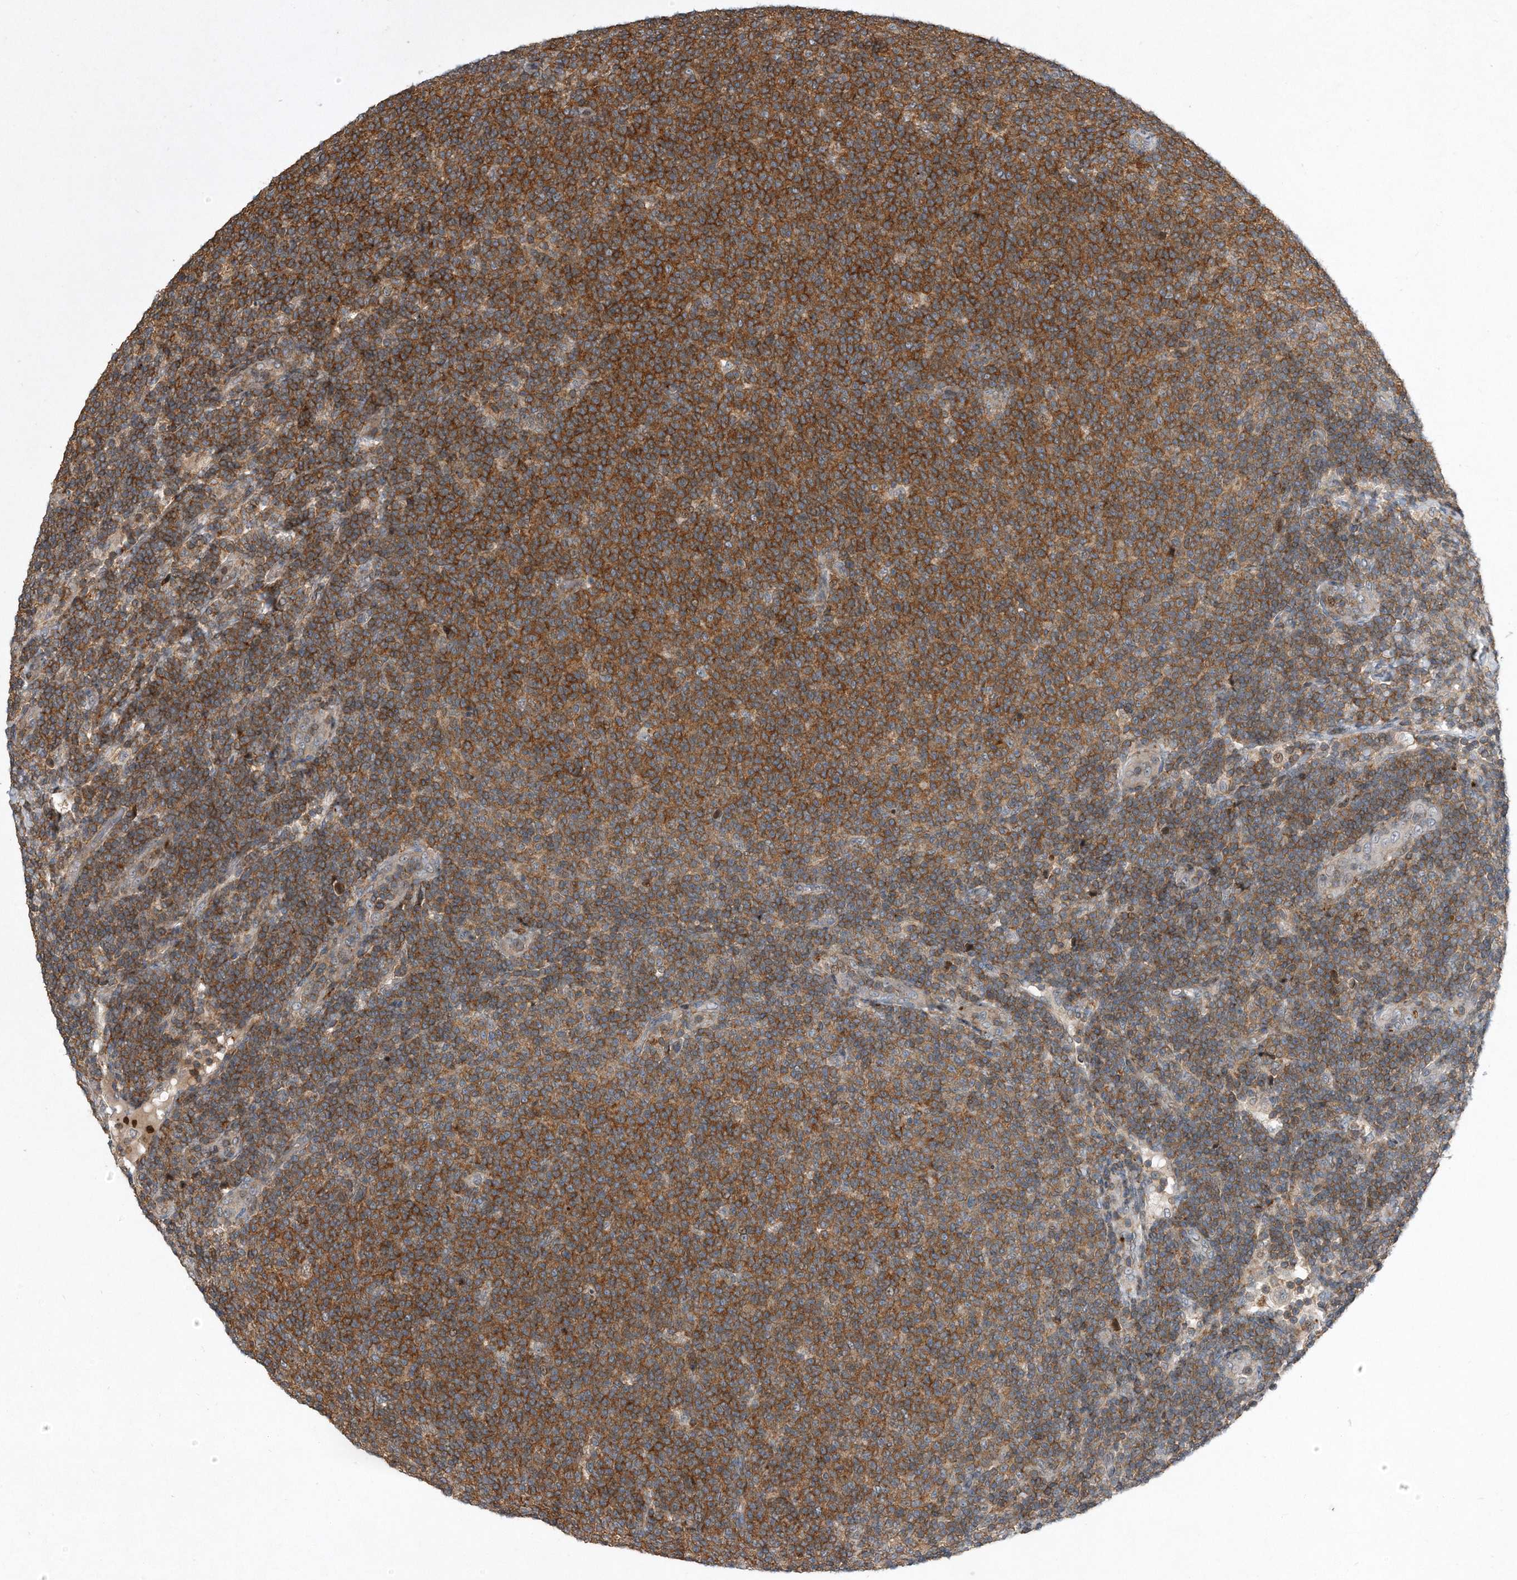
{"staining": {"intensity": "strong", "quantity": "25%-75%", "location": "cytoplasmic/membranous"}, "tissue": "lymphoma", "cell_type": "Tumor cells", "image_type": "cancer", "snomed": [{"axis": "morphology", "description": "Malignant lymphoma, non-Hodgkin's type, Low grade"}, {"axis": "topography", "description": "Lymph node"}], "caption": "Immunohistochemistry histopathology image of neoplastic tissue: malignant lymphoma, non-Hodgkin's type (low-grade) stained using immunohistochemistry reveals high levels of strong protein expression localized specifically in the cytoplasmic/membranous of tumor cells, appearing as a cytoplasmic/membranous brown color.", "gene": "PGBD2", "patient": {"sex": "male", "age": 66}}